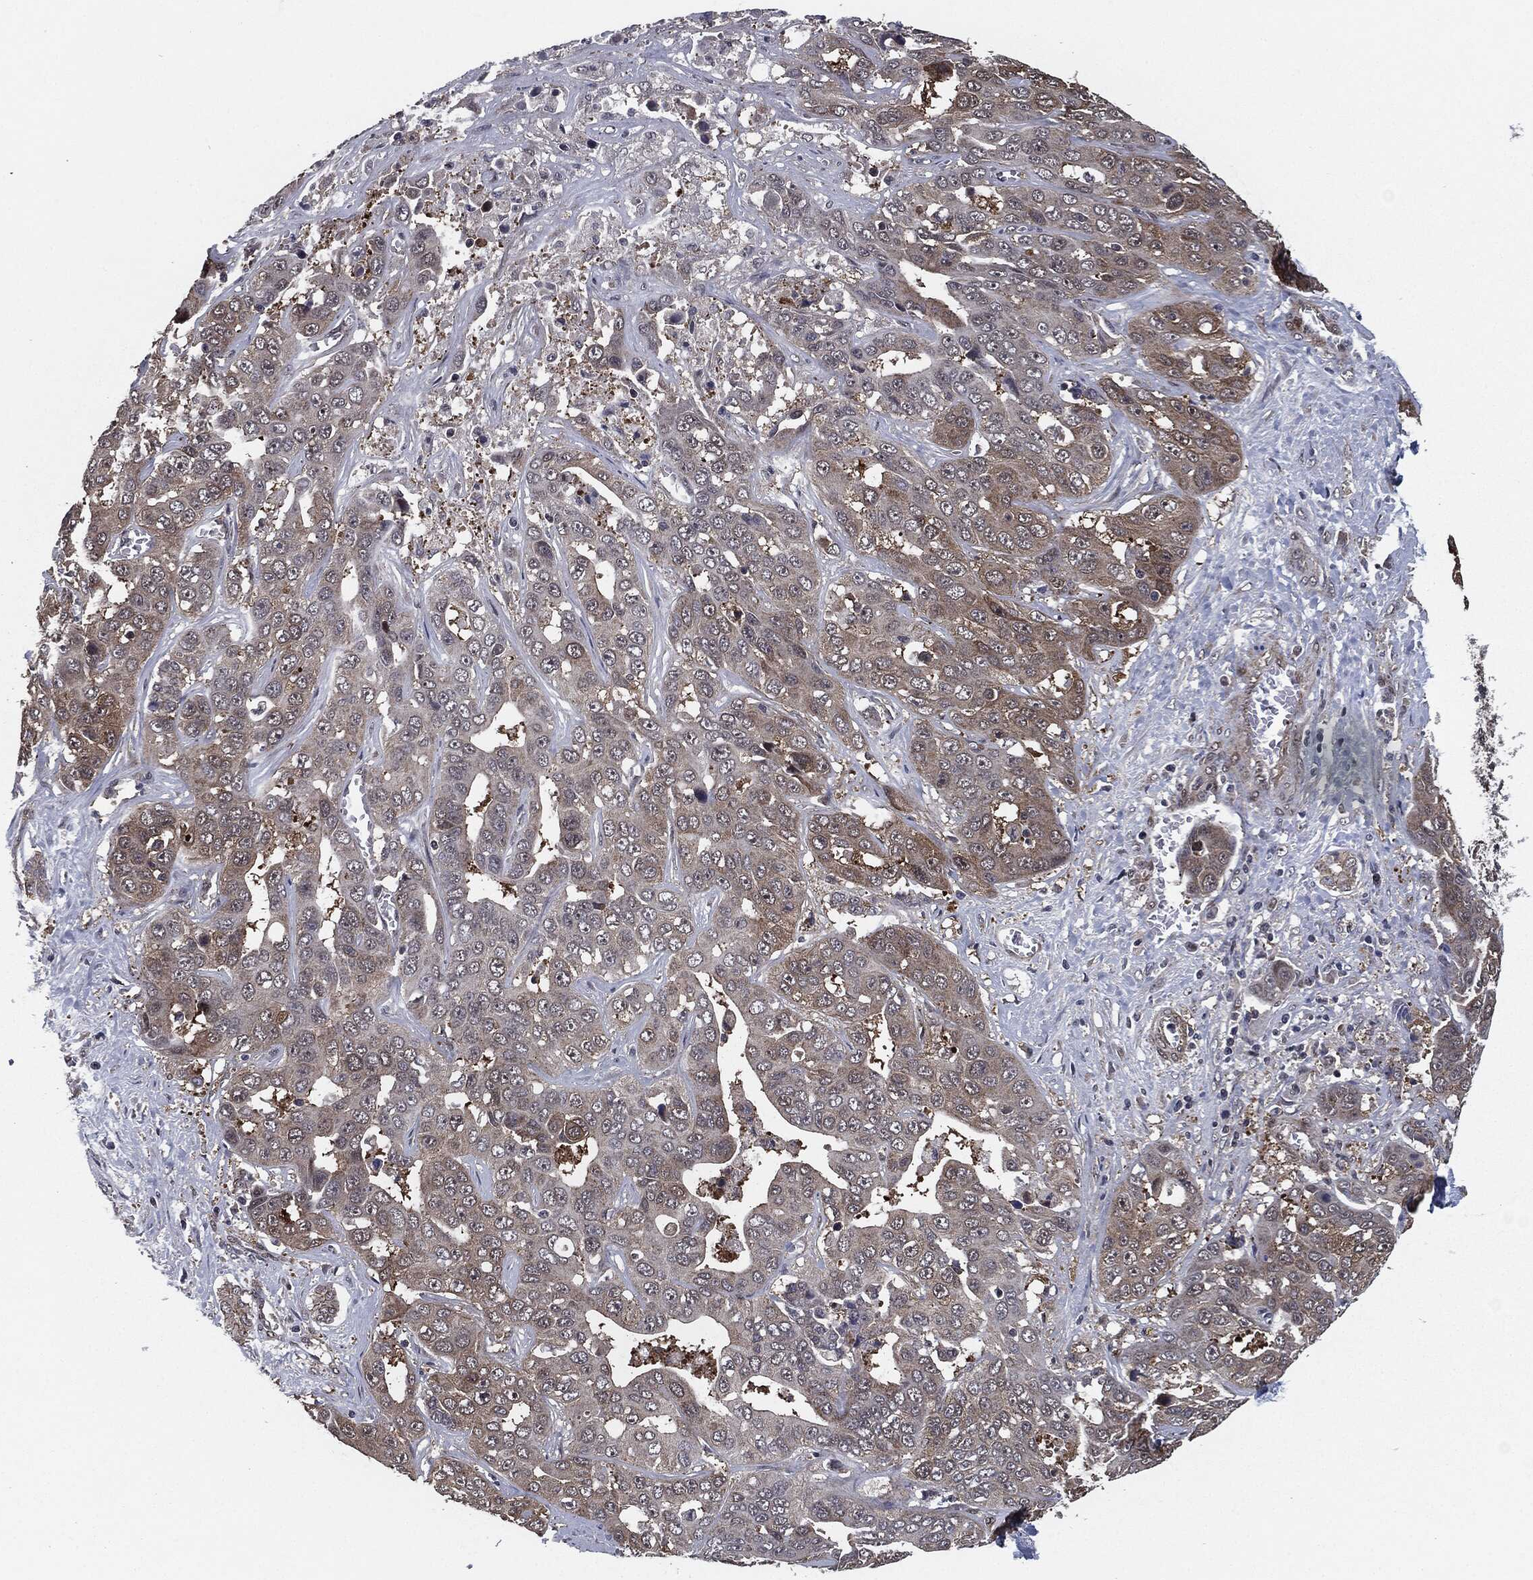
{"staining": {"intensity": "weak", "quantity": "25%-75%", "location": "cytoplasmic/membranous"}, "tissue": "liver cancer", "cell_type": "Tumor cells", "image_type": "cancer", "snomed": [{"axis": "morphology", "description": "Cholangiocarcinoma"}, {"axis": "topography", "description": "Liver"}], "caption": "Liver cancer (cholangiocarcinoma) stained for a protein (brown) displays weak cytoplasmic/membranous positive staining in about 25%-75% of tumor cells.", "gene": "PTPA", "patient": {"sex": "female", "age": 52}}